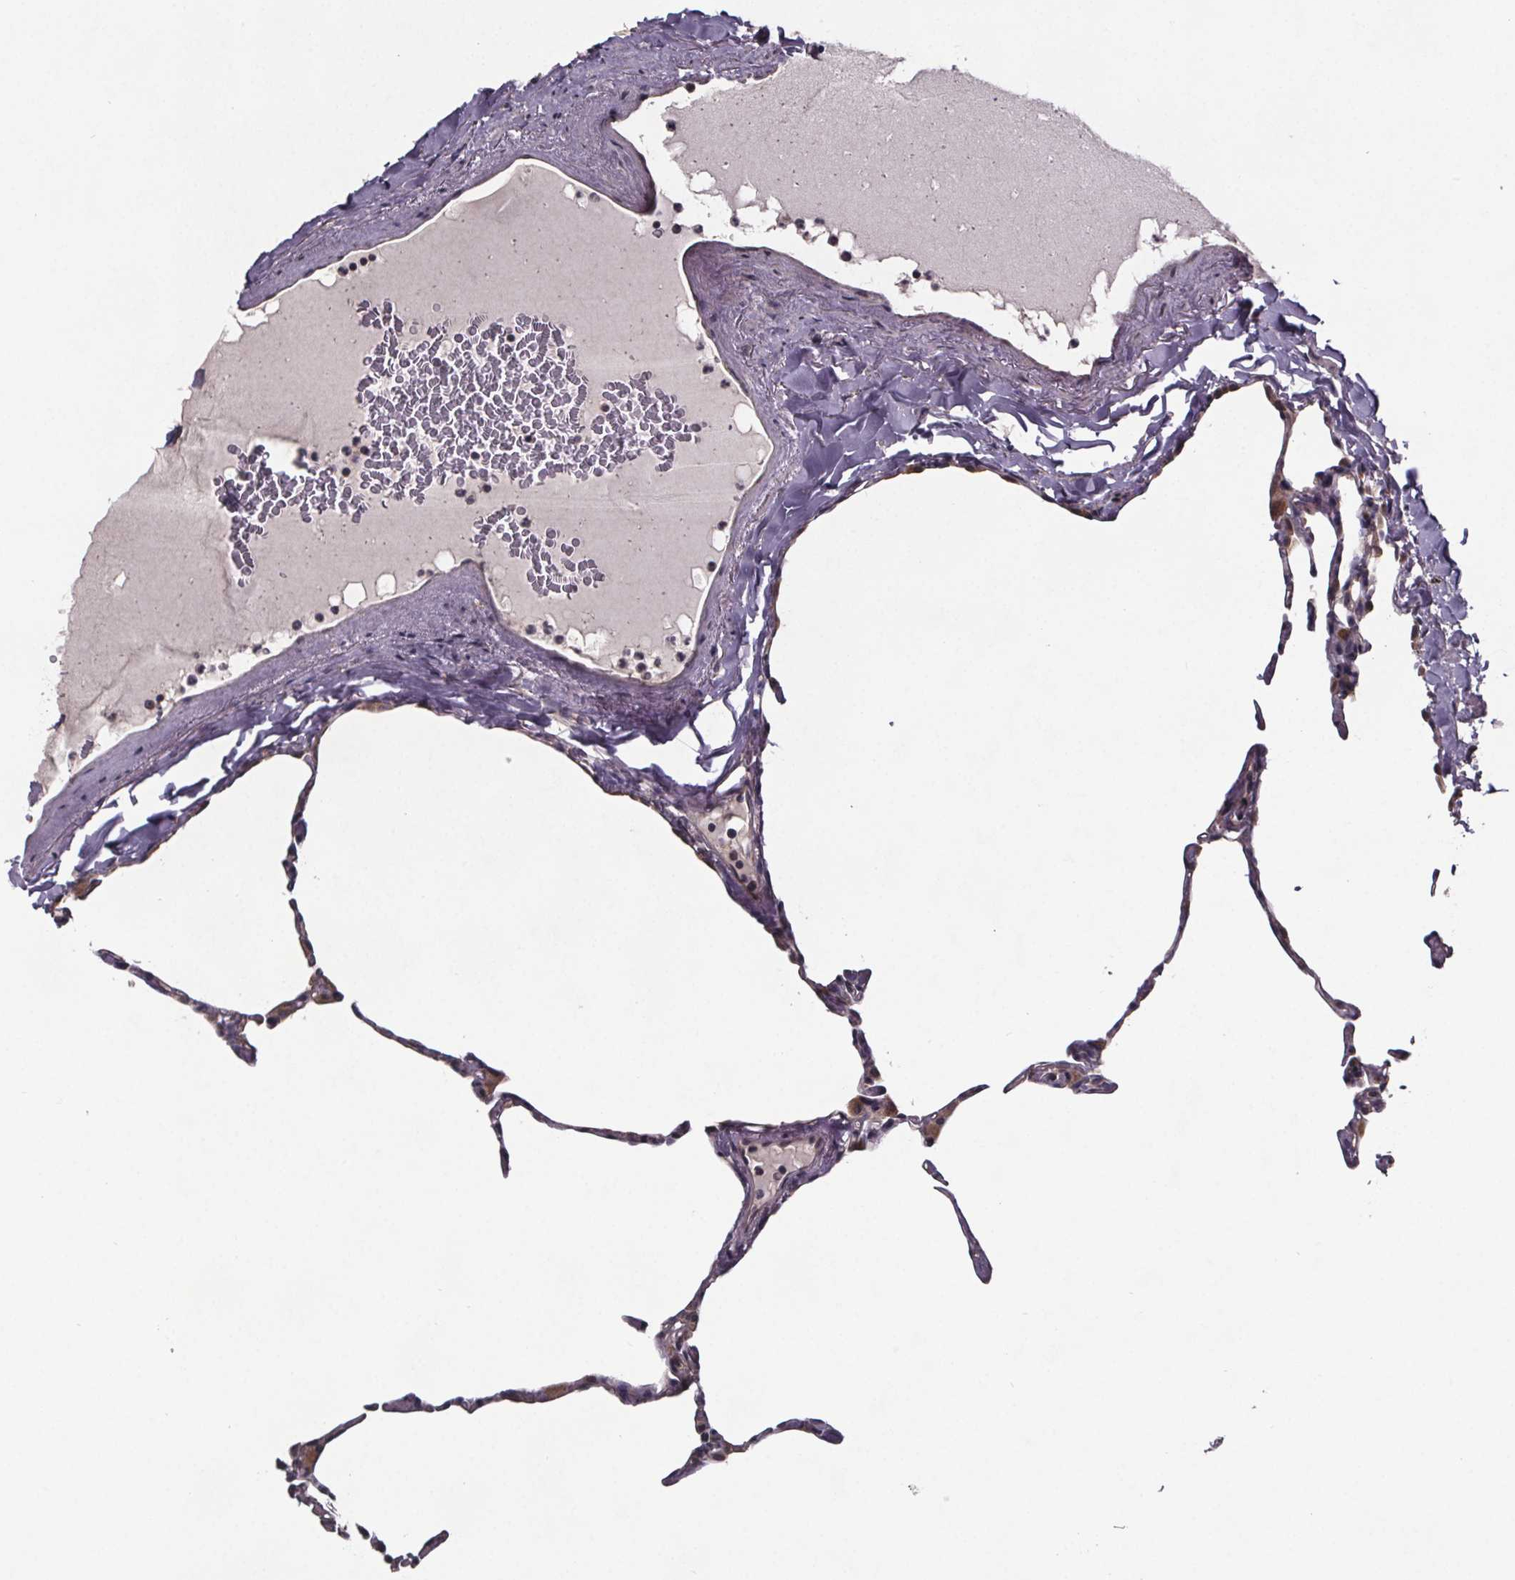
{"staining": {"intensity": "moderate", "quantity": "25%-75%", "location": "cytoplasmic/membranous"}, "tissue": "lung", "cell_type": "Alveolar cells", "image_type": "normal", "snomed": [{"axis": "morphology", "description": "Normal tissue, NOS"}, {"axis": "topography", "description": "Lung"}], "caption": "A high-resolution photomicrograph shows immunohistochemistry staining of unremarkable lung, which exhibits moderate cytoplasmic/membranous positivity in about 25%-75% of alveolar cells.", "gene": "SAT1", "patient": {"sex": "male", "age": 65}}